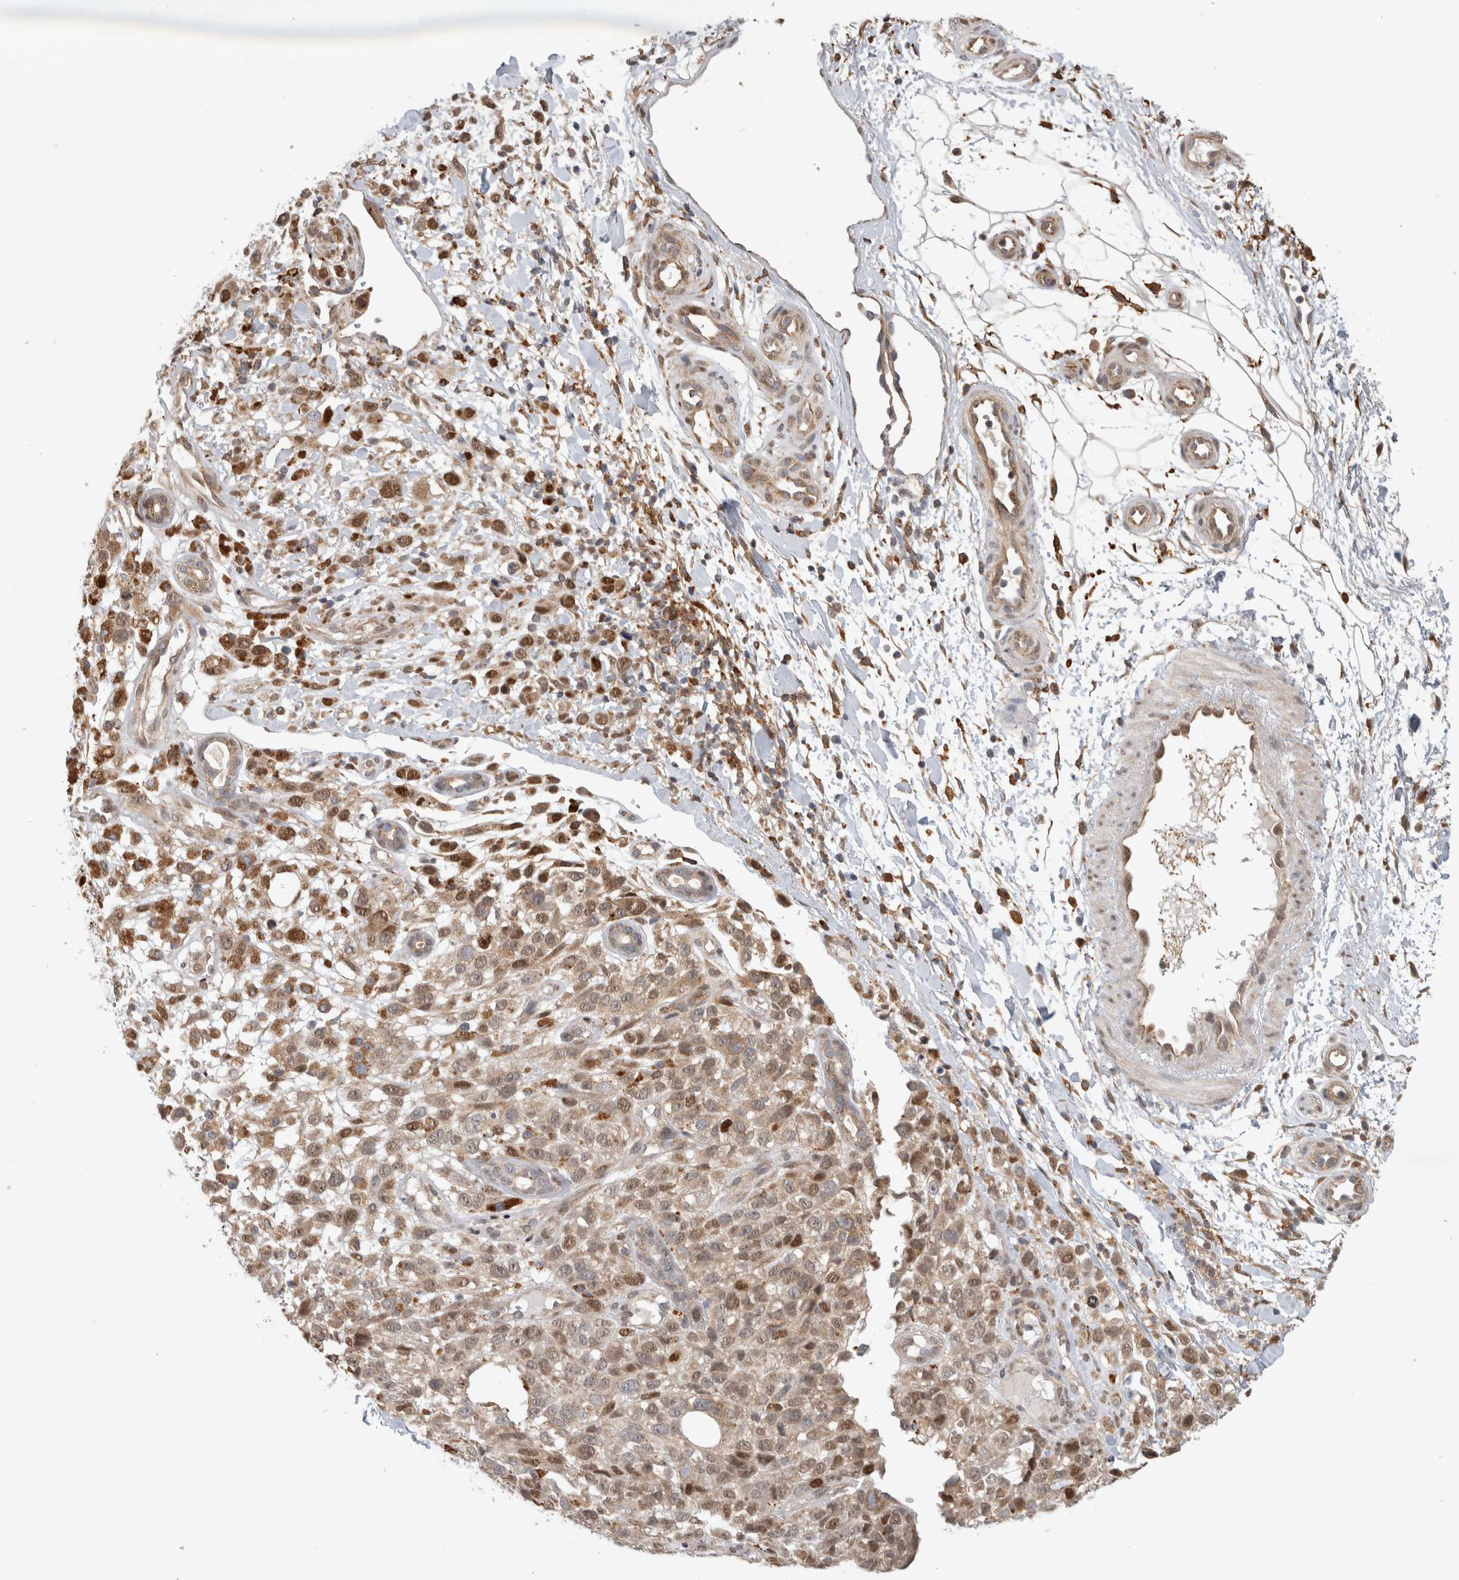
{"staining": {"intensity": "moderate", "quantity": ">75%", "location": "cytoplasmic/membranous,nuclear"}, "tissue": "melanoma", "cell_type": "Tumor cells", "image_type": "cancer", "snomed": [{"axis": "morphology", "description": "Malignant melanoma, Metastatic site"}, {"axis": "topography", "description": "Skin"}], "caption": "Immunohistochemical staining of malignant melanoma (metastatic site) shows moderate cytoplasmic/membranous and nuclear protein expression in approximately >75% of tumor cells.", "gene": "NAB2", "patient": {"sex": "female", "age": 72}}